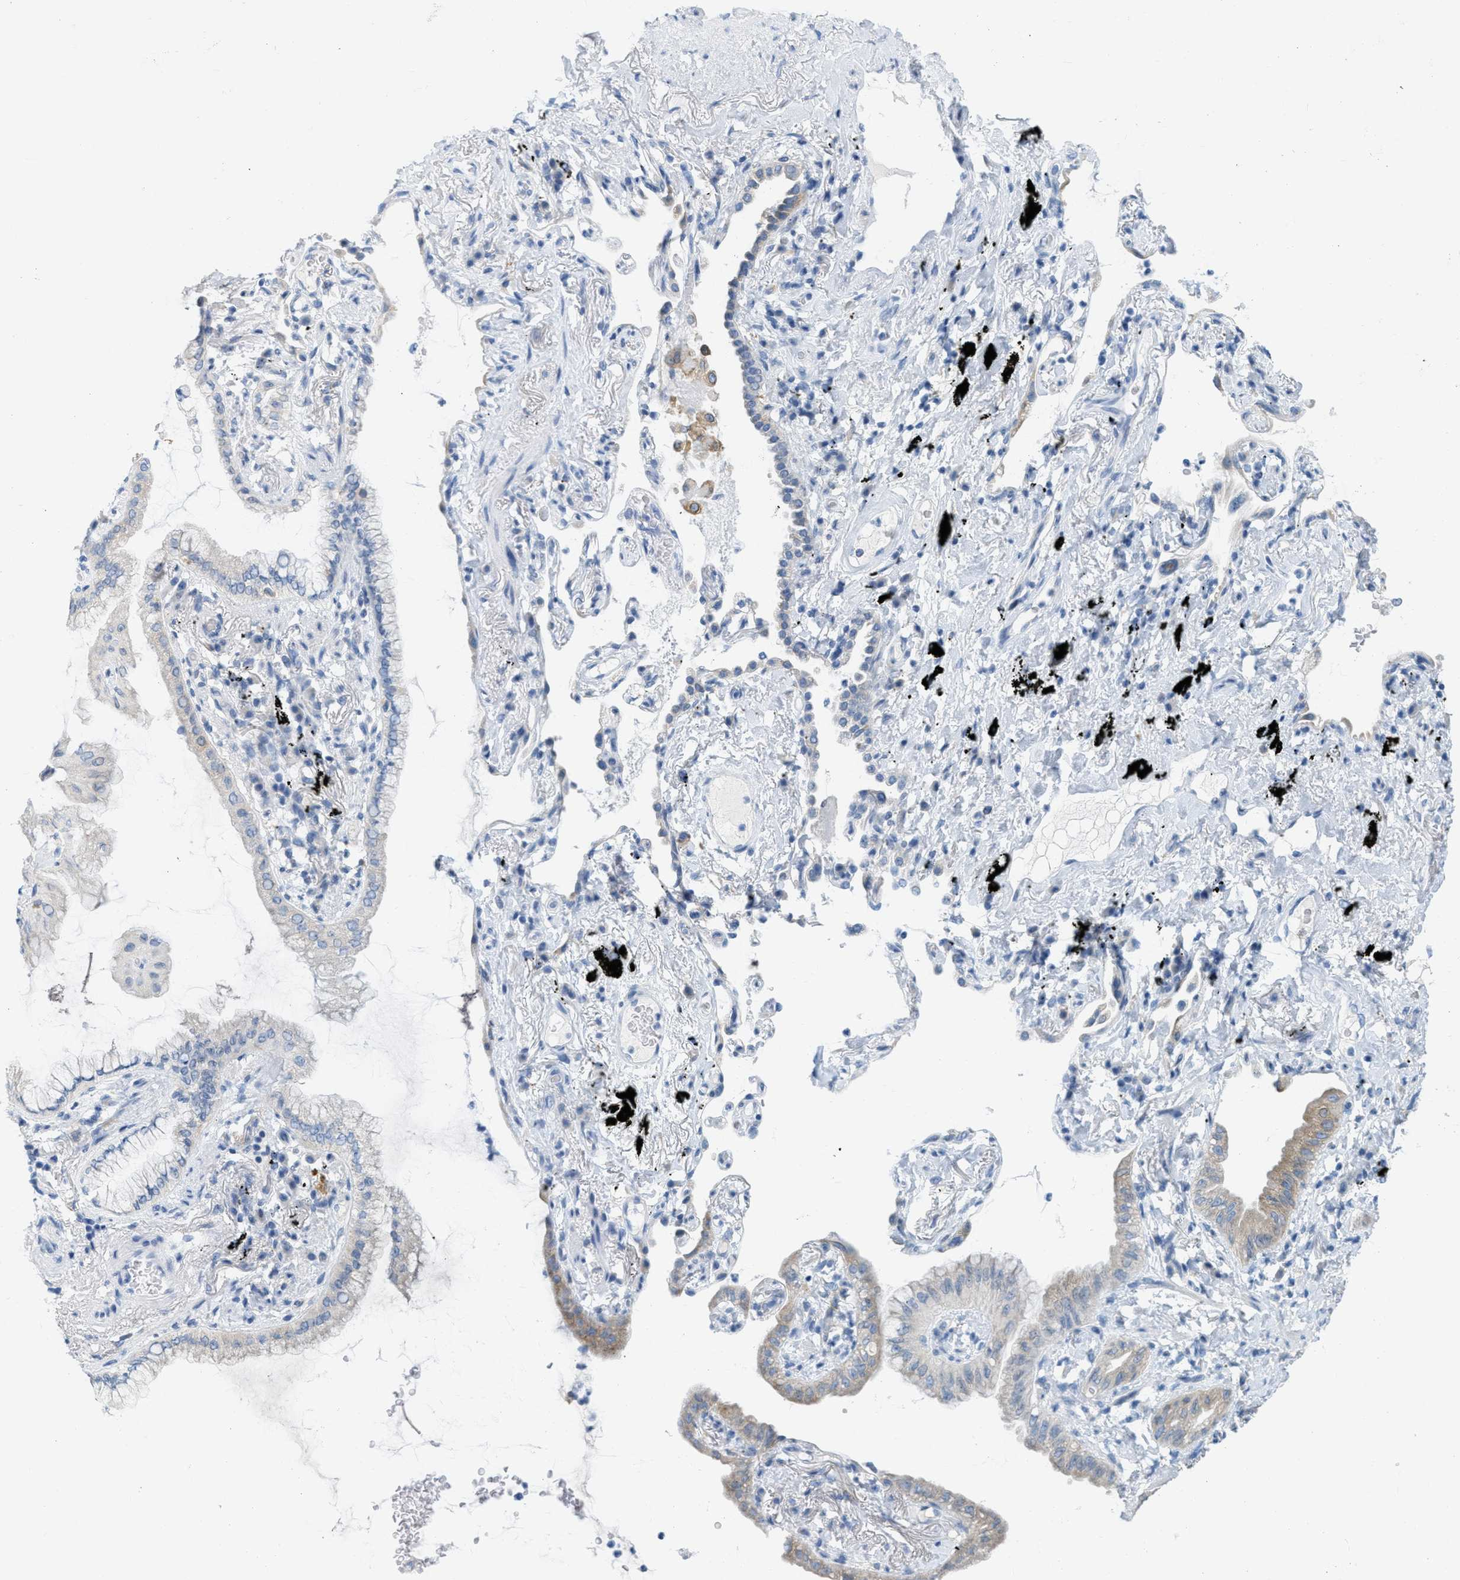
{"staining": {"intensity": "weak", "quantity": "<25%", "location": "cytoplasmic/membranous"}, "tissue": "lung cancer", "cell_type": "Tumor cells", "image_type": "cancer", "snomed": [{"axis": "morphology", "description": "Normal tissue, NOS"}, {"axis": "morphology", "description": "Adenocarcinoma, NOS"}, {"axis": "topography", "description": "Bronchus"}, {"axis": "topography", "description": "Lung"}], "caption": "An image of human lung cancer (adenocarcinoma) is negative for staining in tumor cells.", "gene": "TEX264", "patient": {"sex": "female", "age": 70}}